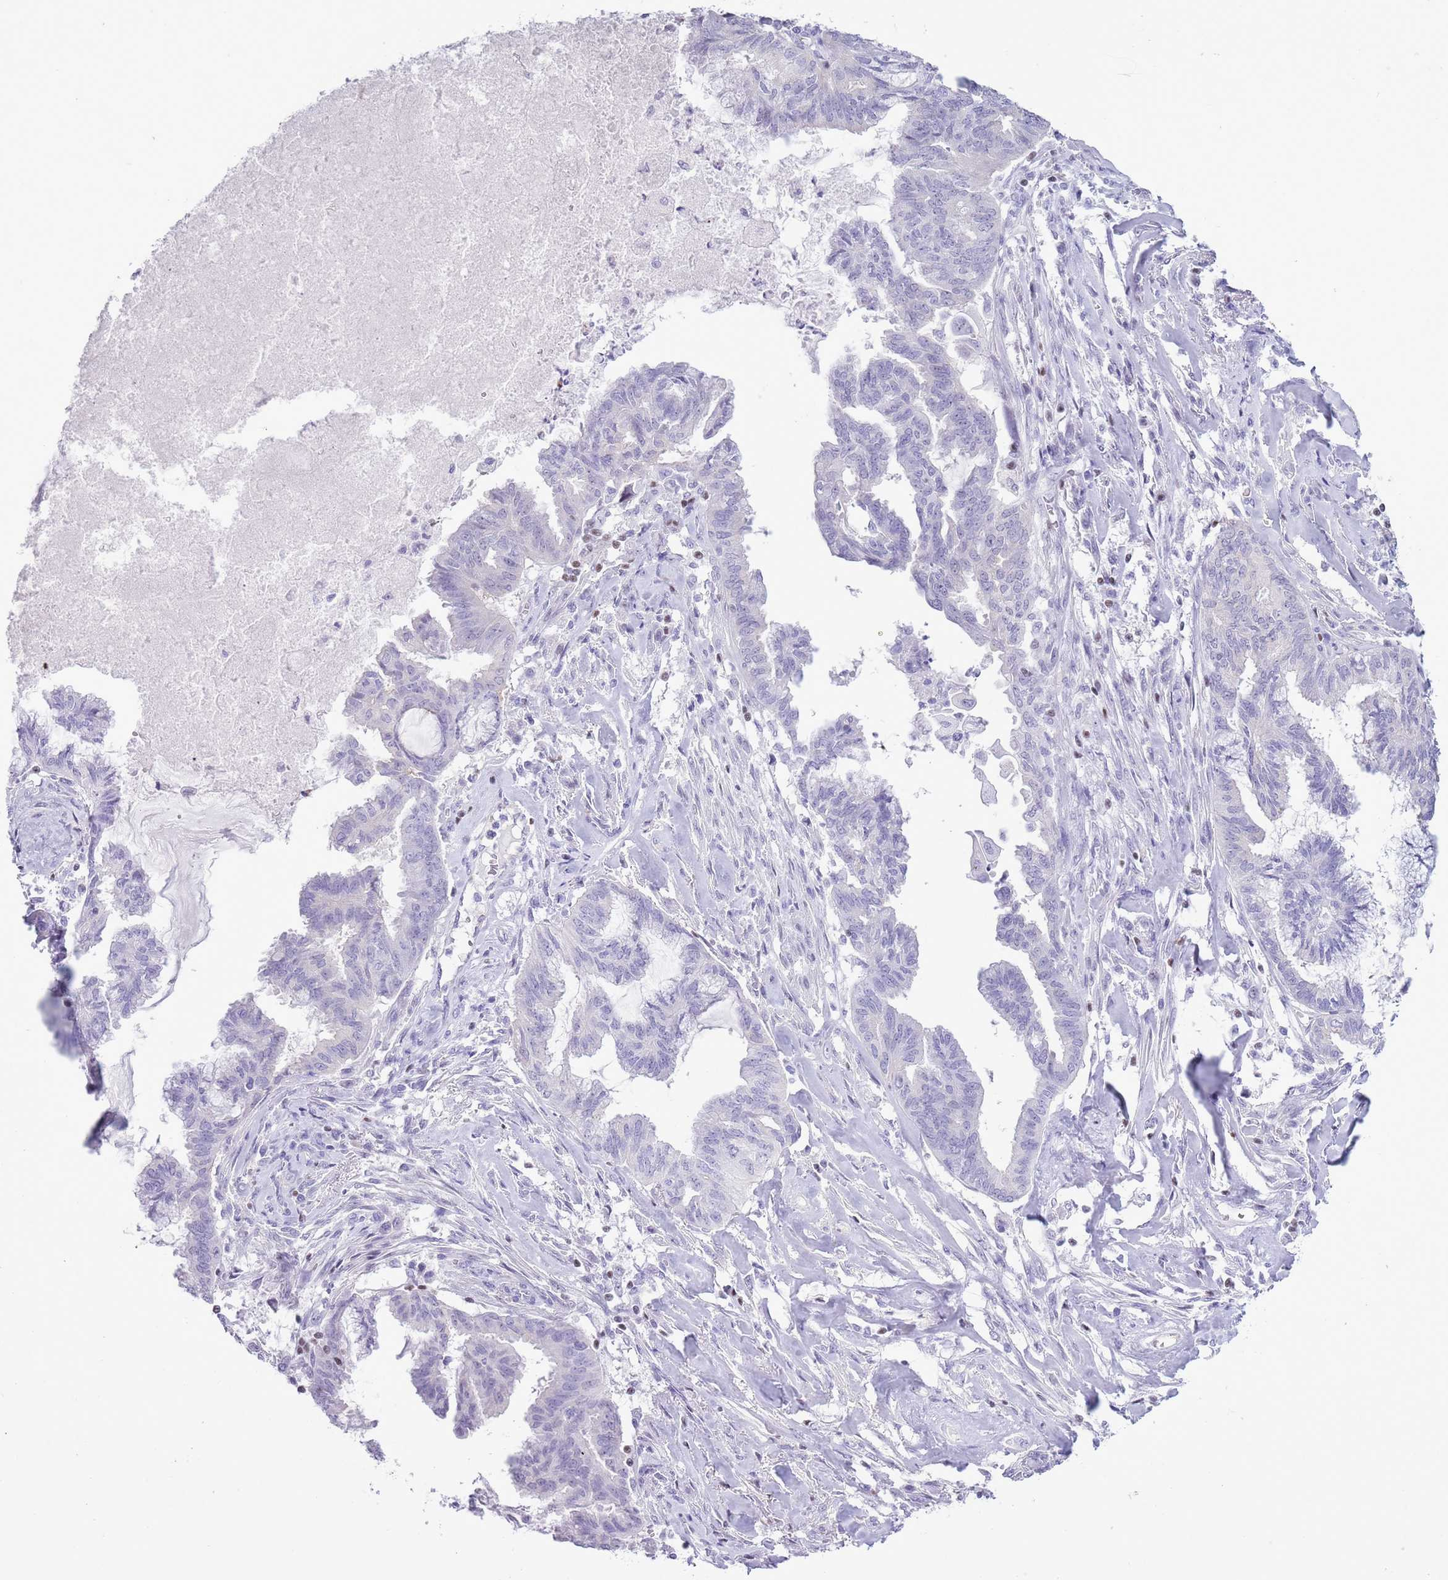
{"staining": {"intensity": "negative", "quantity": "none", "location": "none"}, "tissue": "endometrial cancer", "cell_type": "Tumor cells", "image_type": "cancer", "snomed": [{"axis": "morphology", "description": "Adenocarcinoma, NOS"}, {"axis": "topography", "description": "Endometrium"}], "caption": "Immunohistochemistry (IHC) of human endometrial adenocarcinoma displays no expression in tumor cells.", "gene": "BCL11B", "patient": {"sex": "female", "age": 86}}